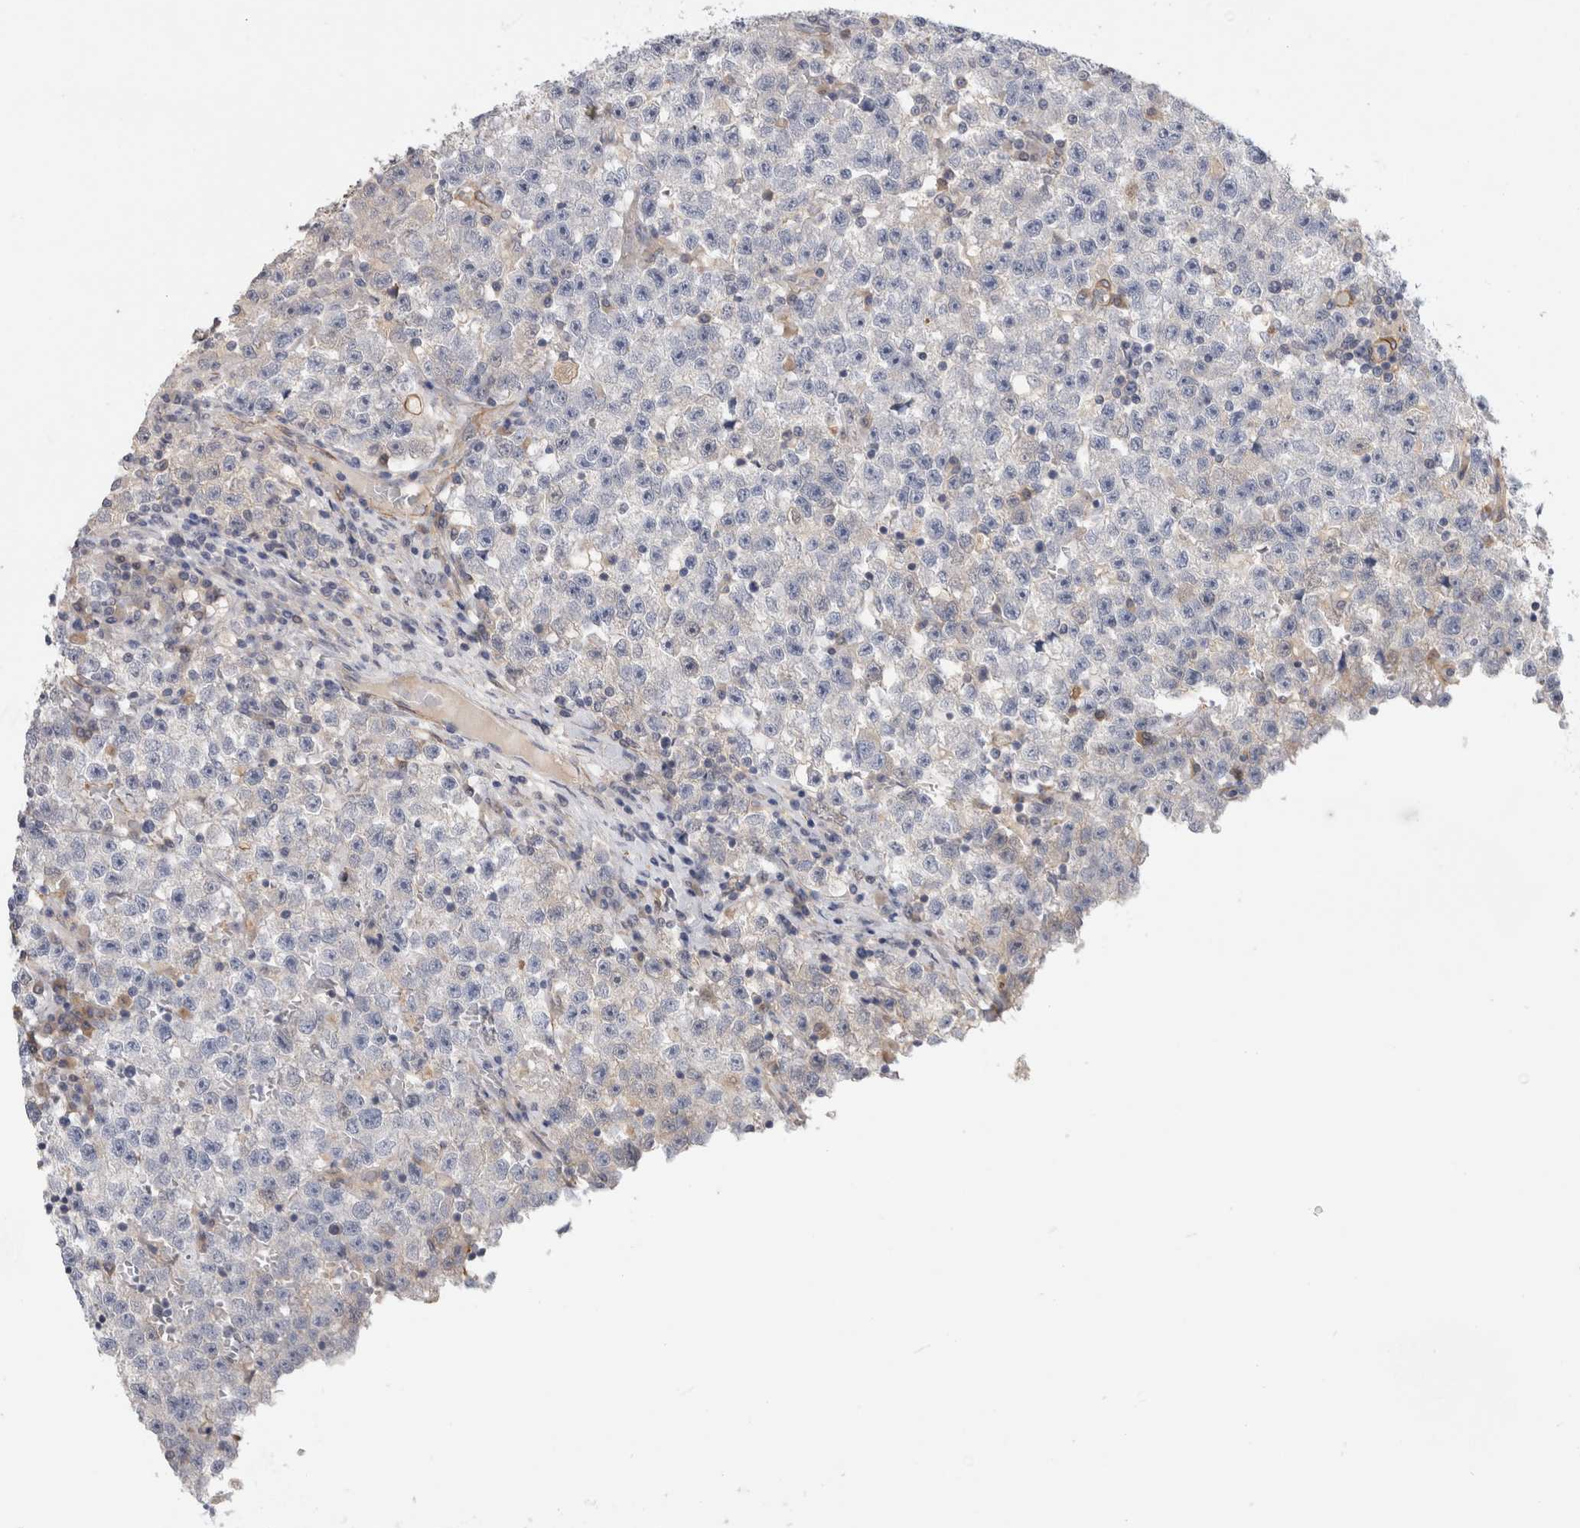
{"staining": {"intensity": "negative", "quantity": "none", "location": "none"}, "tissue": "testis cancer", "cell_type": "Tumor cells", "image_type": "cancer", "snomed": [{"axis": "morphology", "description": "Seminoma, NOS"}, {"axis": "topography", "description": "Testis"}], "caption": "Tumor cells show no significant protein expression in seminoma (testis). Nuclei are stained in blue.", "gene": "PGM1", "patient": {"sex": "male", "age": 22}}